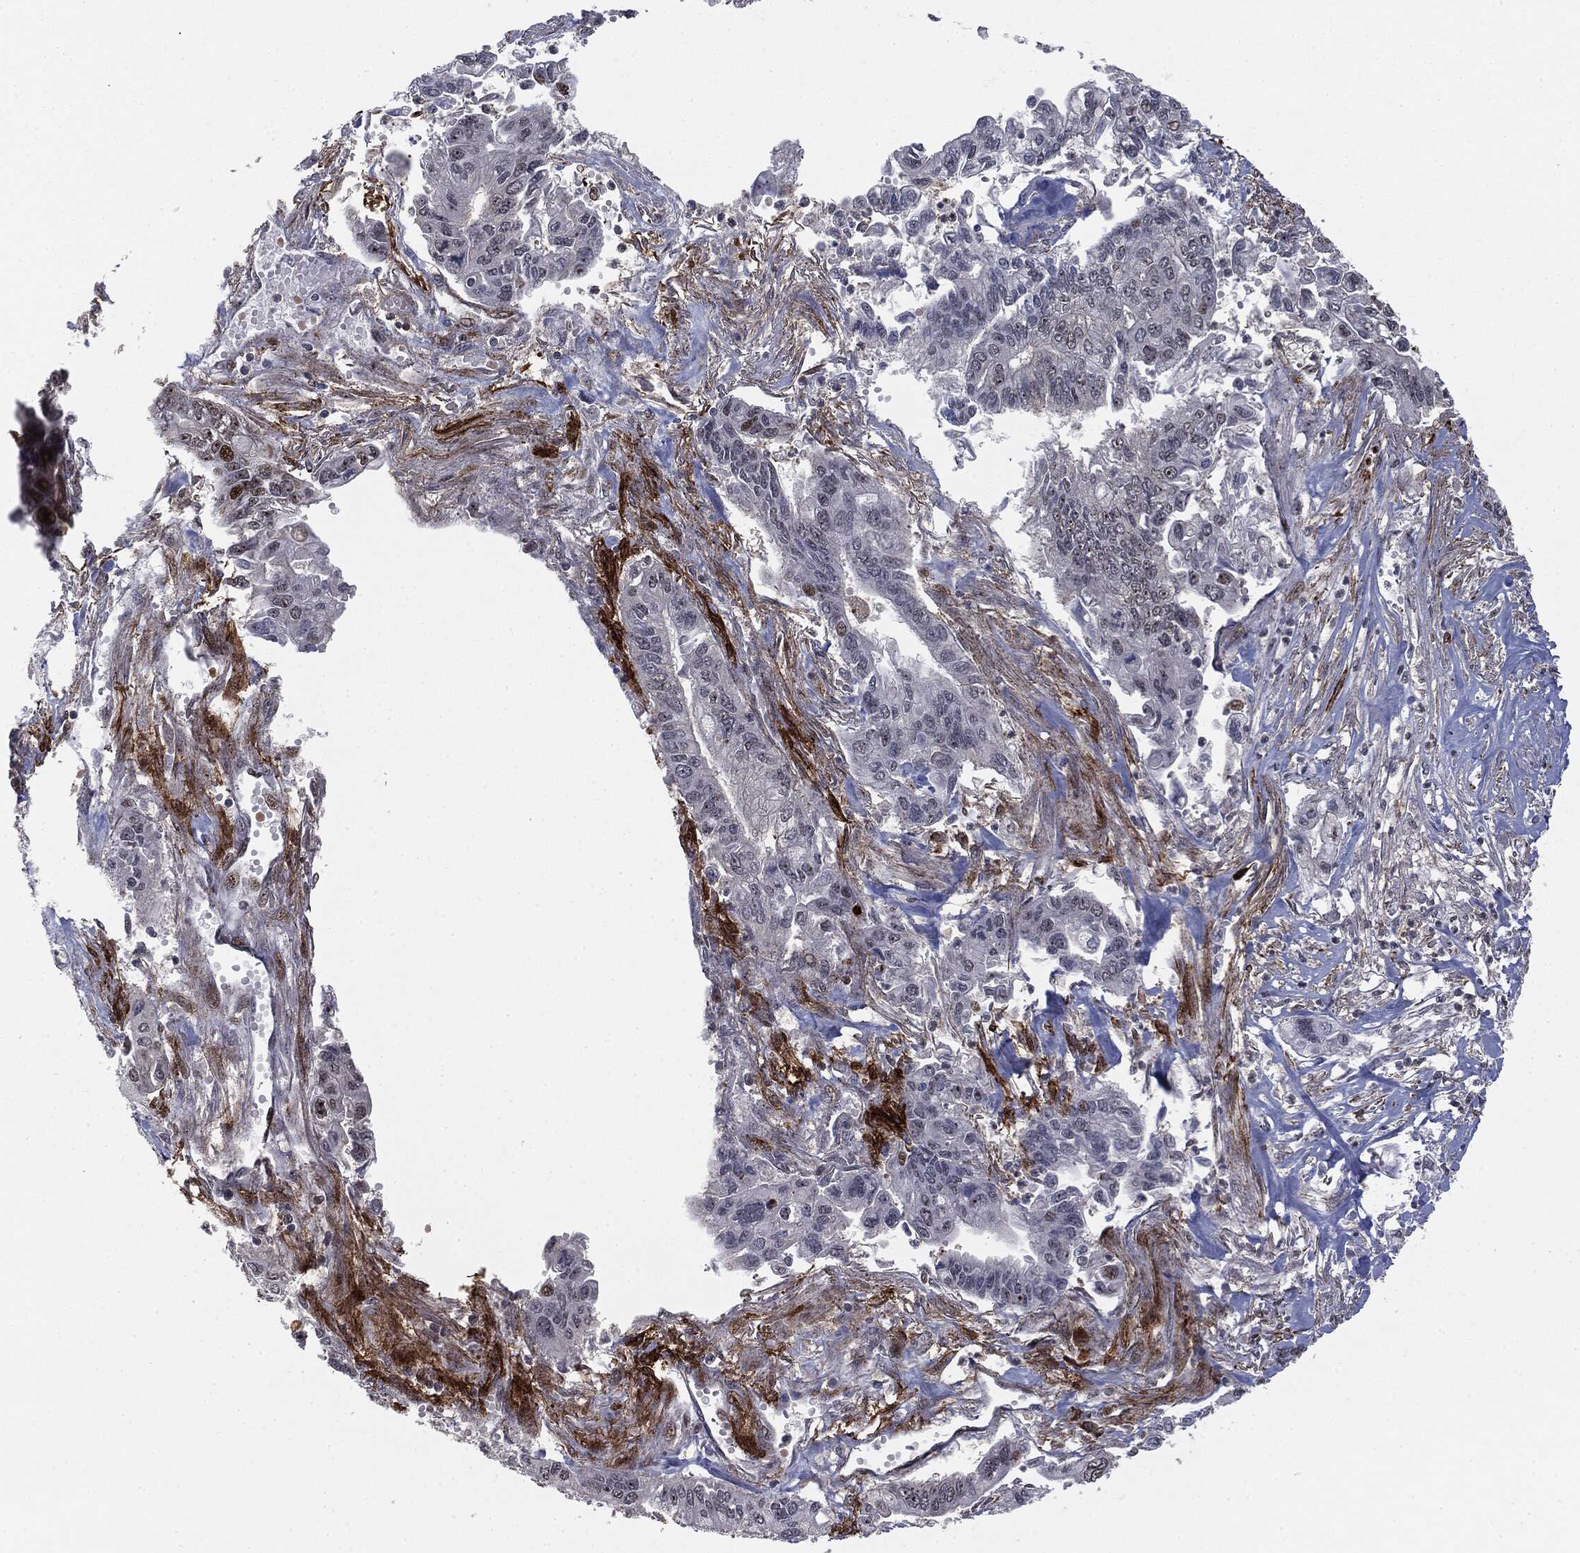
{"staining": {"intensity": "negative", "quantity": "none", "location": "none"}, "tissue": "pancreatic cancer", "cell_type": "Tumor cells", "image_type": "cancer", "snomed": [{"axis": "morphology", "description": "Adenocarcinoma, NOS"}, {"axis": "topography", "description": "Pancreas"}], "caption": "Protein analysis of pancreatic adenocarcinoma shows no significant expression in tumor cells.", "gene": "PTEN", "patient": {"sex": "male", "age": 62}}